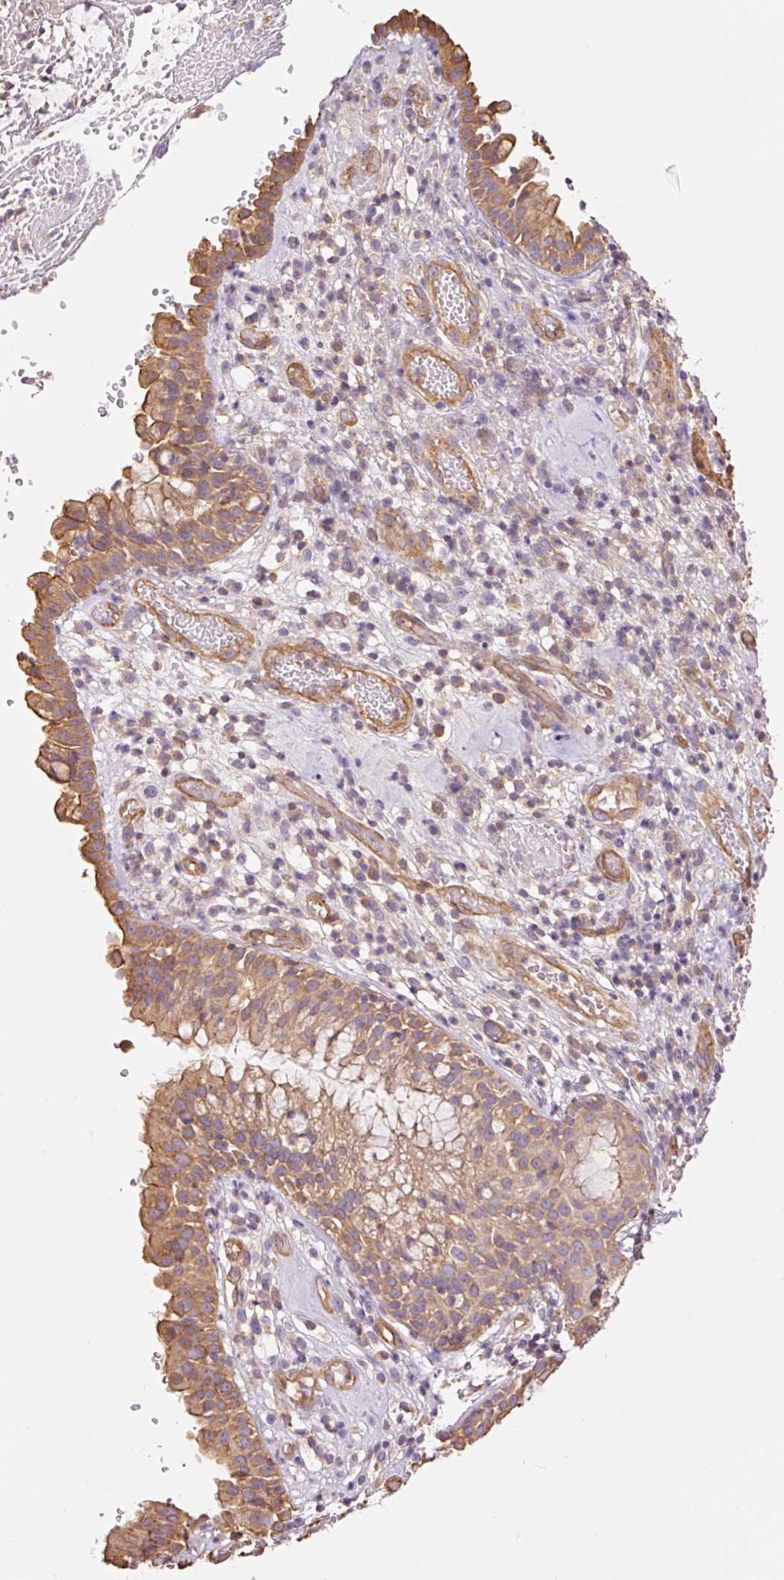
{"staining": {"intensity": "moderate", "quantity": ">75%", "location": "cytoplasmic/membranous"}, "tissue": "nasopharynx", "cell_type": "Respiratory epithelial cells", "image_type": "normal", "snomed": [{"axis": "morphology", "description": "Normal tissue, NOS"}, {"axis": "topography", "description": "Nasopharynx"}], "caption": "Immunohistochemistry micrograph of unremarkable human nasopharynx stained for a protein (brown), which exhibits medium levels of moderate cytoplasmic/membranous expression in approximately >75% of respiratory epithelial cells.", "gene": "PPP1R1B", "patient": {"sex": "male", "age": 65}}